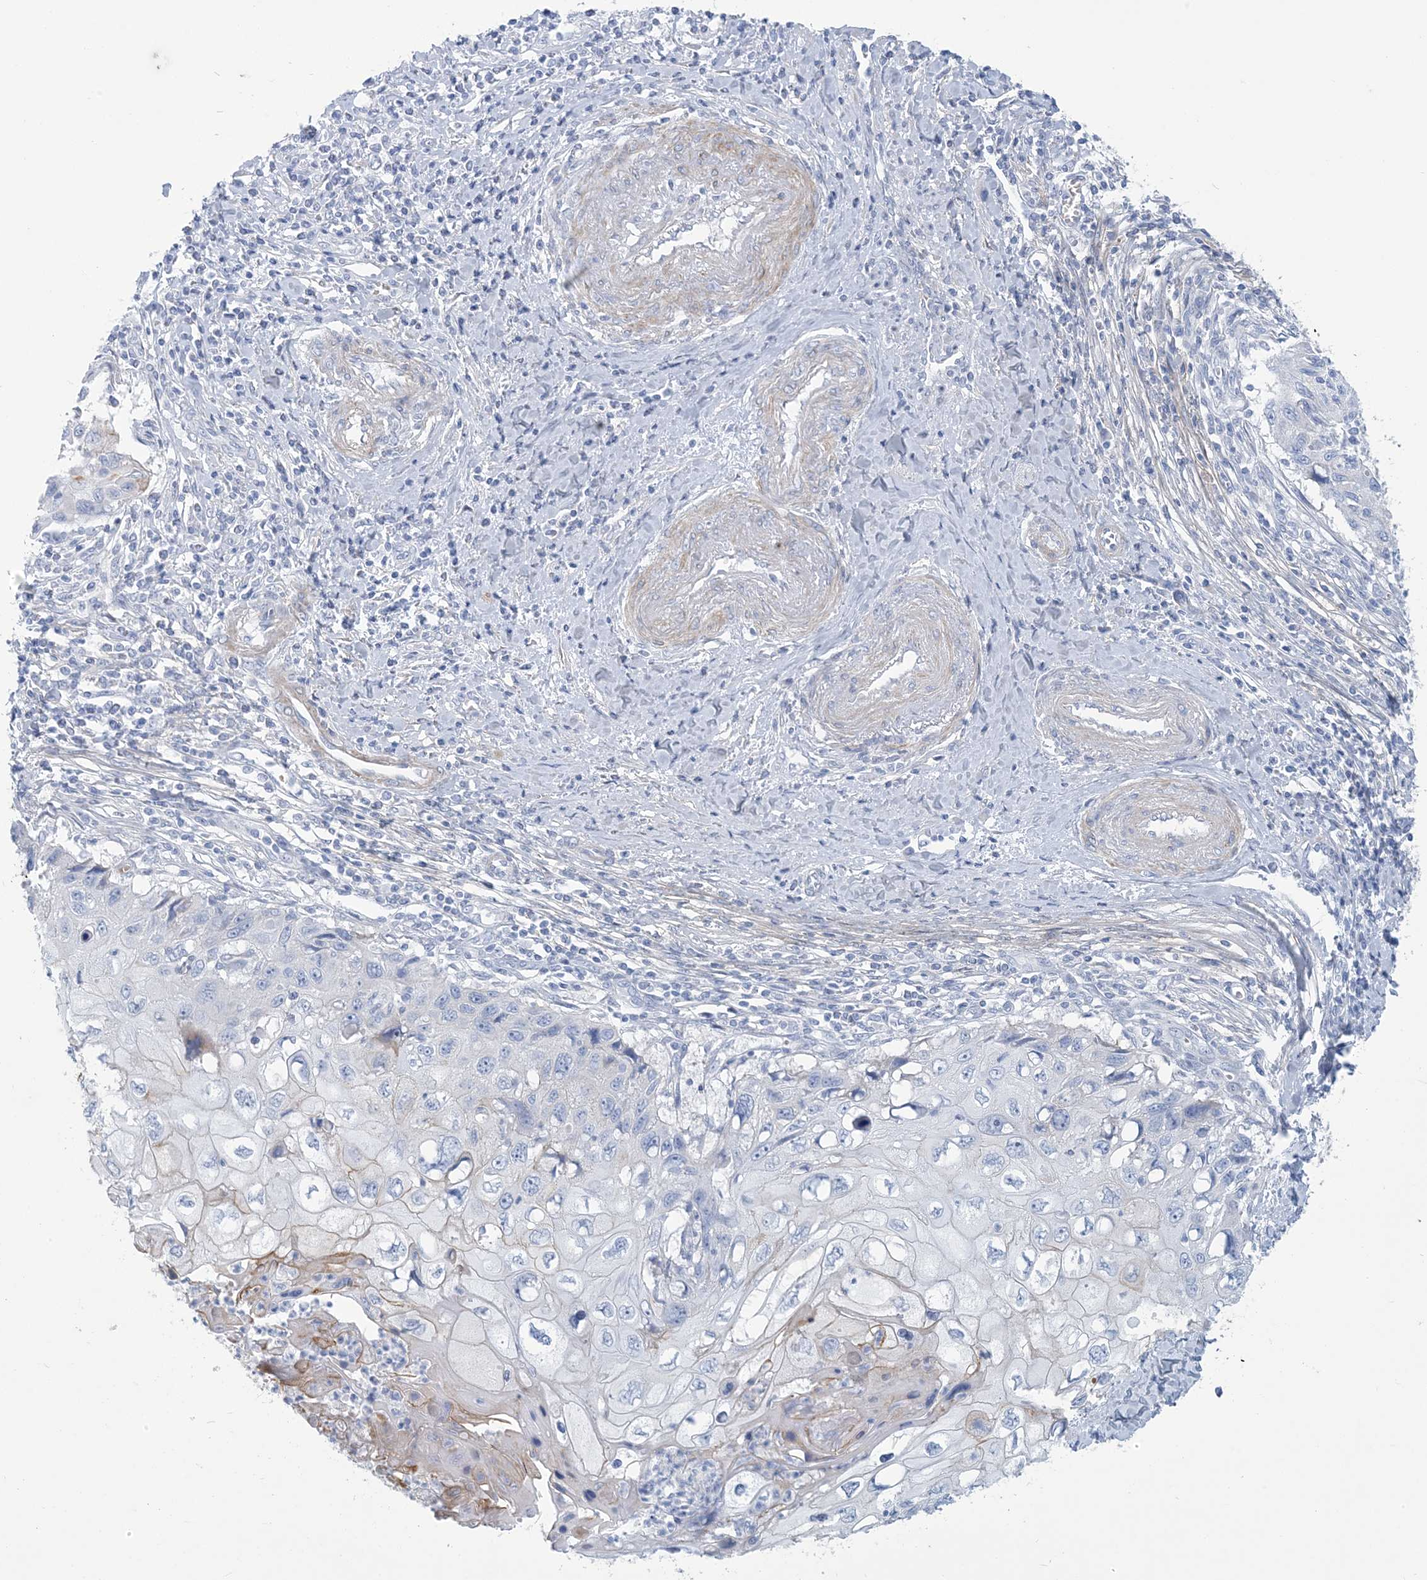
{"staining": {"intensity": "moderate", "quantity": "<25%", "location": "cytoplasmic/membranous"}, "tissue": "cervical cancer", "cell_type": "Tumor cells", "image_type": "cancer", "snomed": [{"axis": "morphology", "description": "Squamous cell carcinoma, NOS"}, {"axis": "topography", "description": "Cervix"}], "caption": "Immunohistochemistry of human cervical cancer (squamous cell carcinoma) displays low levels of moderate cytoplasmic/membranous expression in about <25% of tumor cells.", "gene": "MOXD1", "patient": {"sex": "female", "age": 70}}